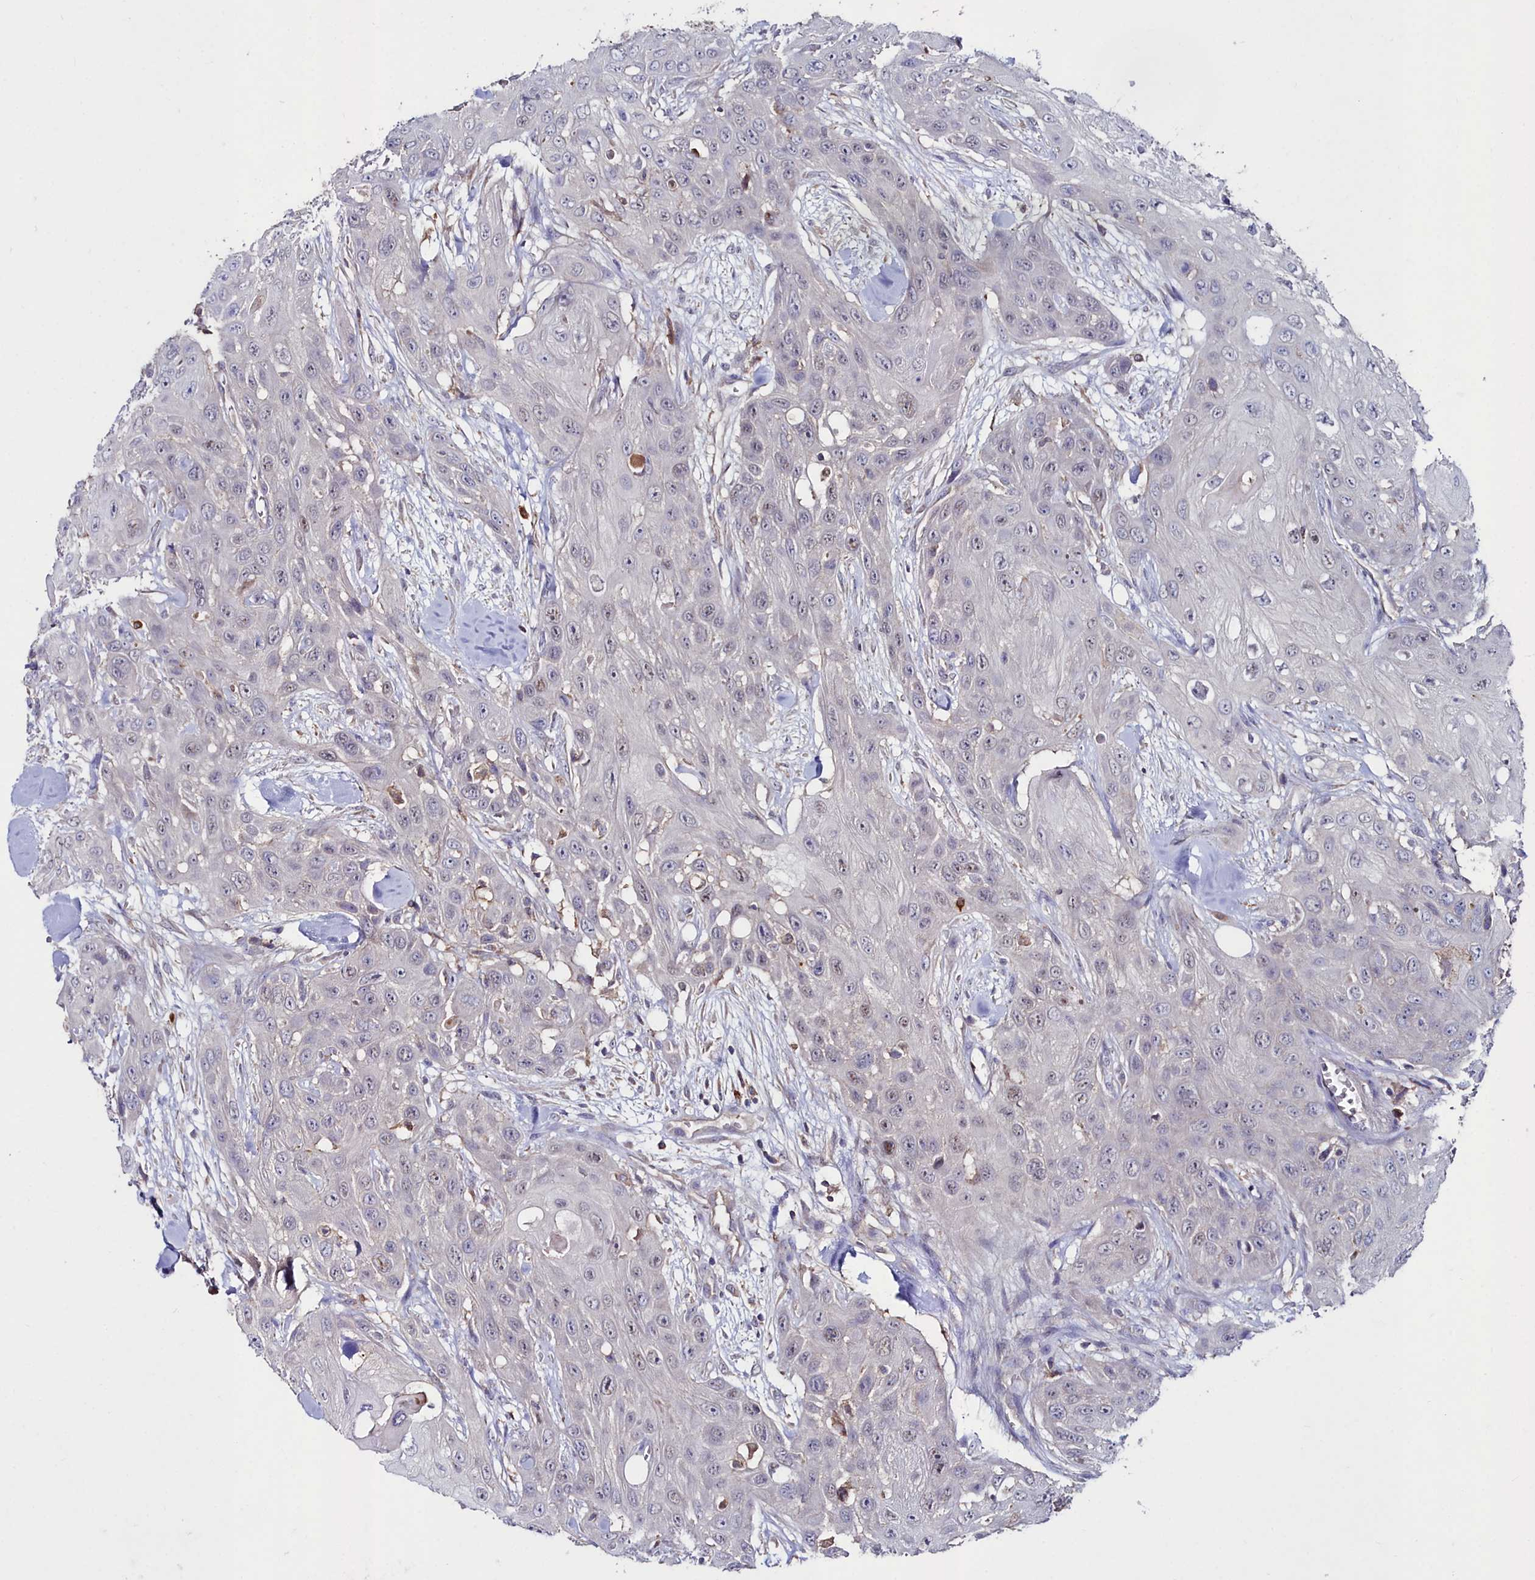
{"staining": {"intensity": "weak", "quantity": "<25%", "location": "nuclear"}, "tissue": "head and neck cancer", "cell_type": "Tumor cells", "image_type": "cancer", "snomed": [{"axis": "morphology", "description": "Squamous cell carcinoma, NOS"}, {"axis": "topography", "description": "Head-Neck"}], "caption": "An image of human head and neck cancer is negative for staining in tumor cells. (DAB (3,3'-diaminobenzidine) immunohistochemistry, high magnification).", "gene": "AMBRA1", "patient": {"sex": "male", "age": 81}}